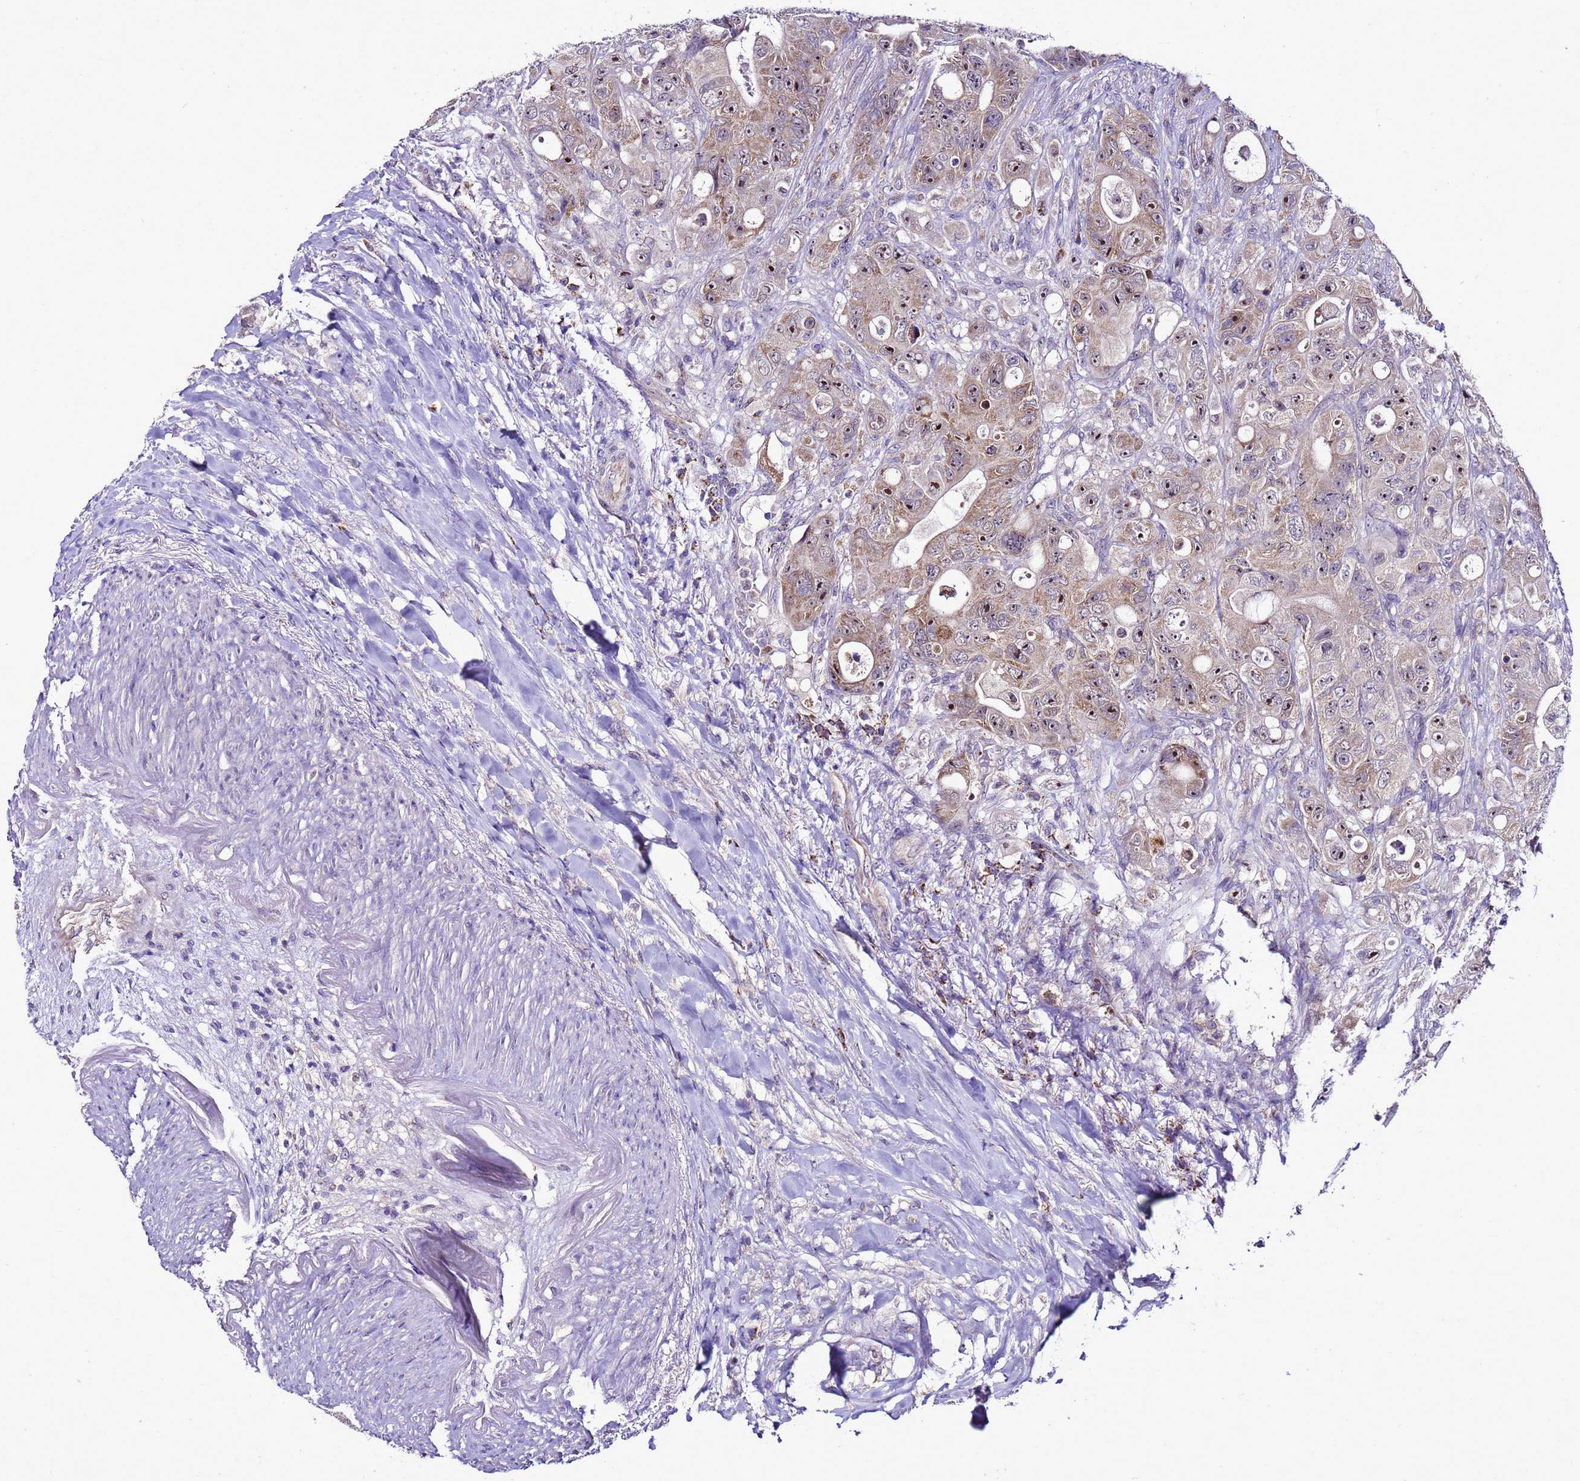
{"staining": {"intensity": "moderate", "quantity": "25%-75%", "location": "nuclear"}, "tissue": "colorectal cancer", "cell_type": "Tumor cells", "image_type": "cancer", "snomed": [{"axis": "morphology", "description": "Adenocarcinoma, NOS"}, {"axis": "topography", "description": "Colon"}], "caption": "Tumor cells show medium levels of moderate nuclear staining in about 25%-75% of cells in human colorectal cancer. (brown staining indicates protein expression, while blue staining denotes nuclei).", "gene": "DPH6", "patient": {"sex": "female", "age": 46}}